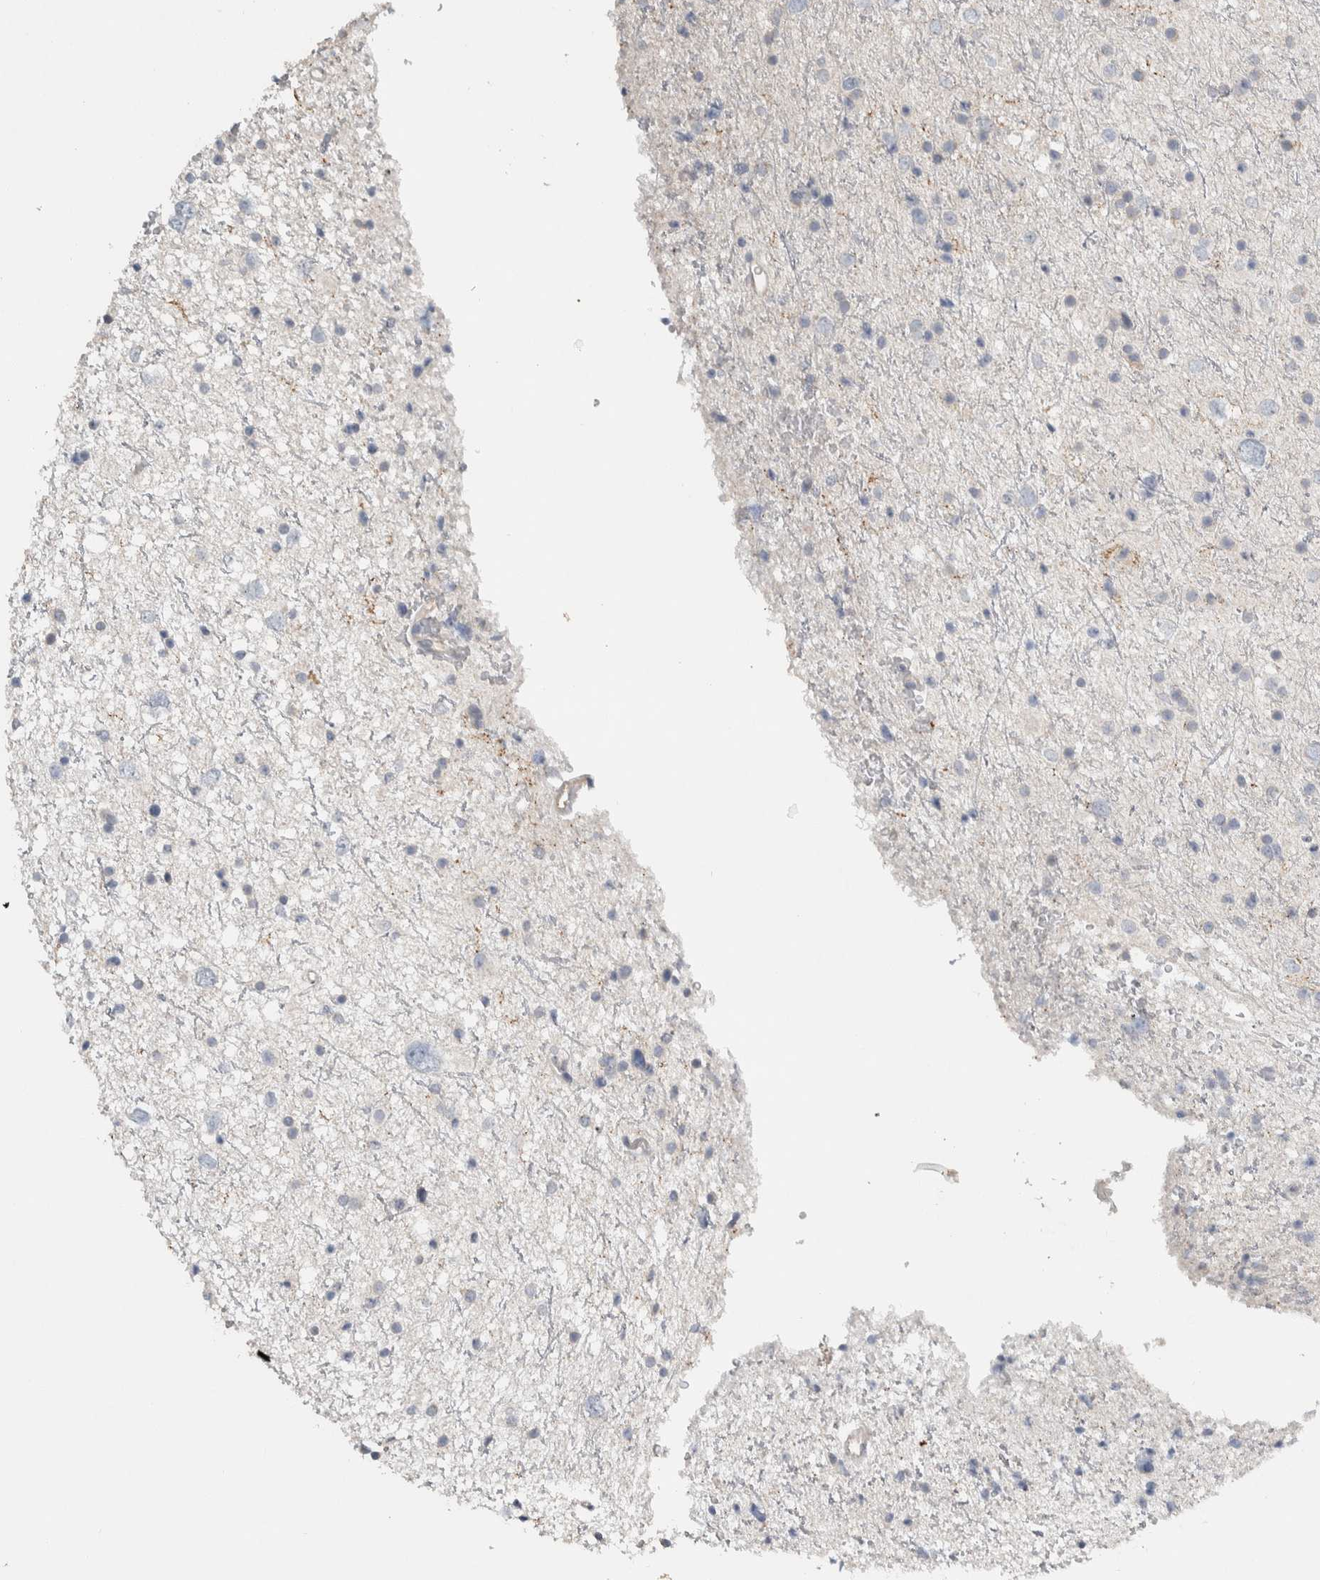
{"staining": {"intensity": "negative", "quantity": "none", "location": "none"}, "tissue": "glioma", "cell_type": "Tumor cells", "image_type": "cancer", "snomed": [{"axis": "morphology", "description": "Glioma, malignant, Low grade"}, {"axis": "topography", "description": "Brain"}], "caption": "This photomicrograph is of glioma stained with immunohistochemistry (IHC) to label a protein in brown with the nuclei are counter-stained blue. There is no staining in tumor cells.", "gene": "EIF3H", "patient": {"sex": "female", "age": 37}}